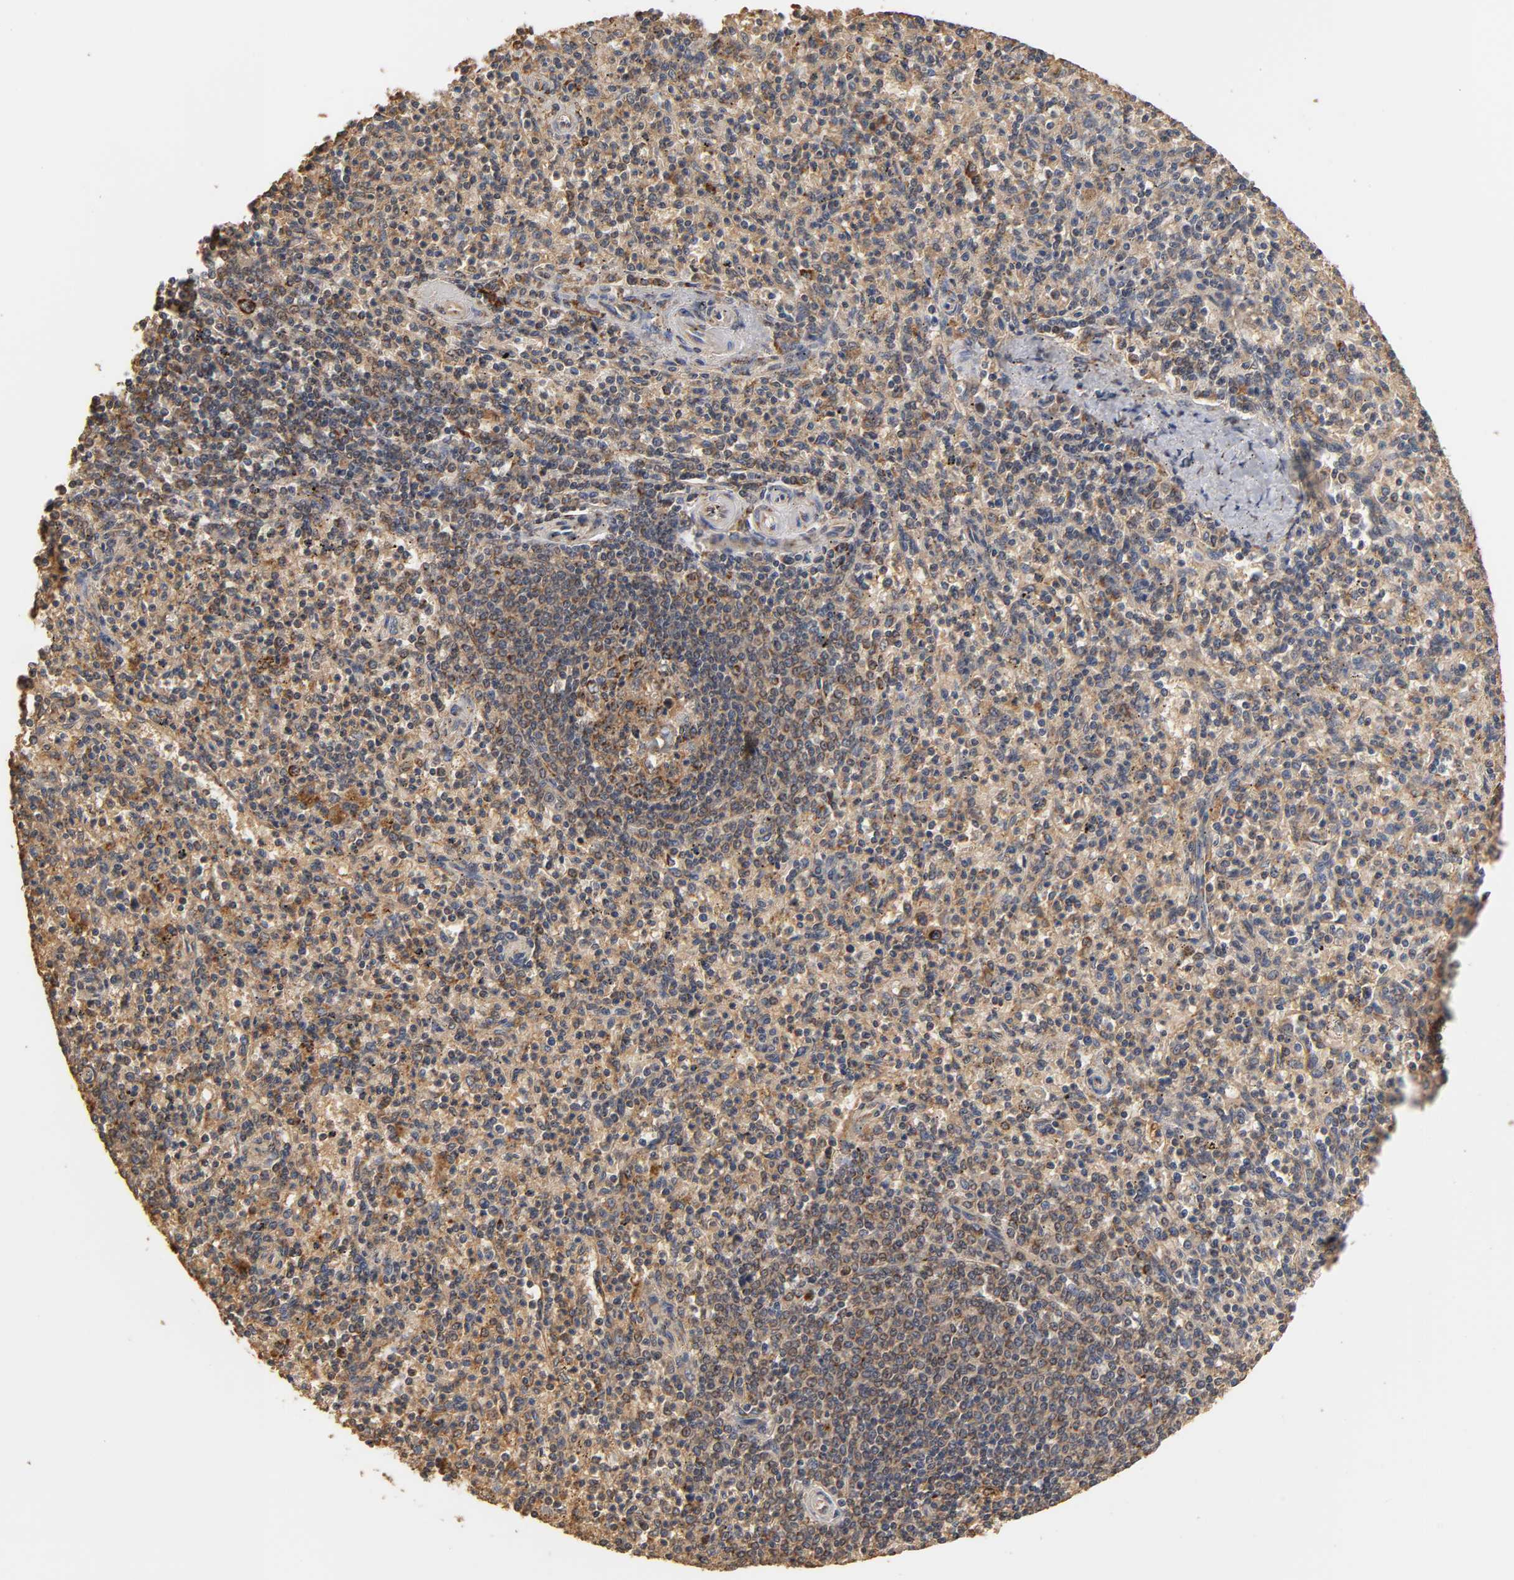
{"staining": {"intensity": "moderate", "quantity": ">75%", "location": "cytoplasmic/membranous"}, "tissue": "spleen", "cell_type": "Cells in red pulp", "image_type": "normal", "snomed": [{"axis": "morphology", "description": "Normal tissue, NOS"}, {"axis": "topography", "description": "Spleen"}], "caption": "The histopathology image shows immunohistochemical staining of unremarkable spleen. There is moderate cytoplasmic/membranous staining is present in approximately >75% of cells in red pulp.", "gene": "PKN1", "patient": {"sex": "male", "age": 72}}